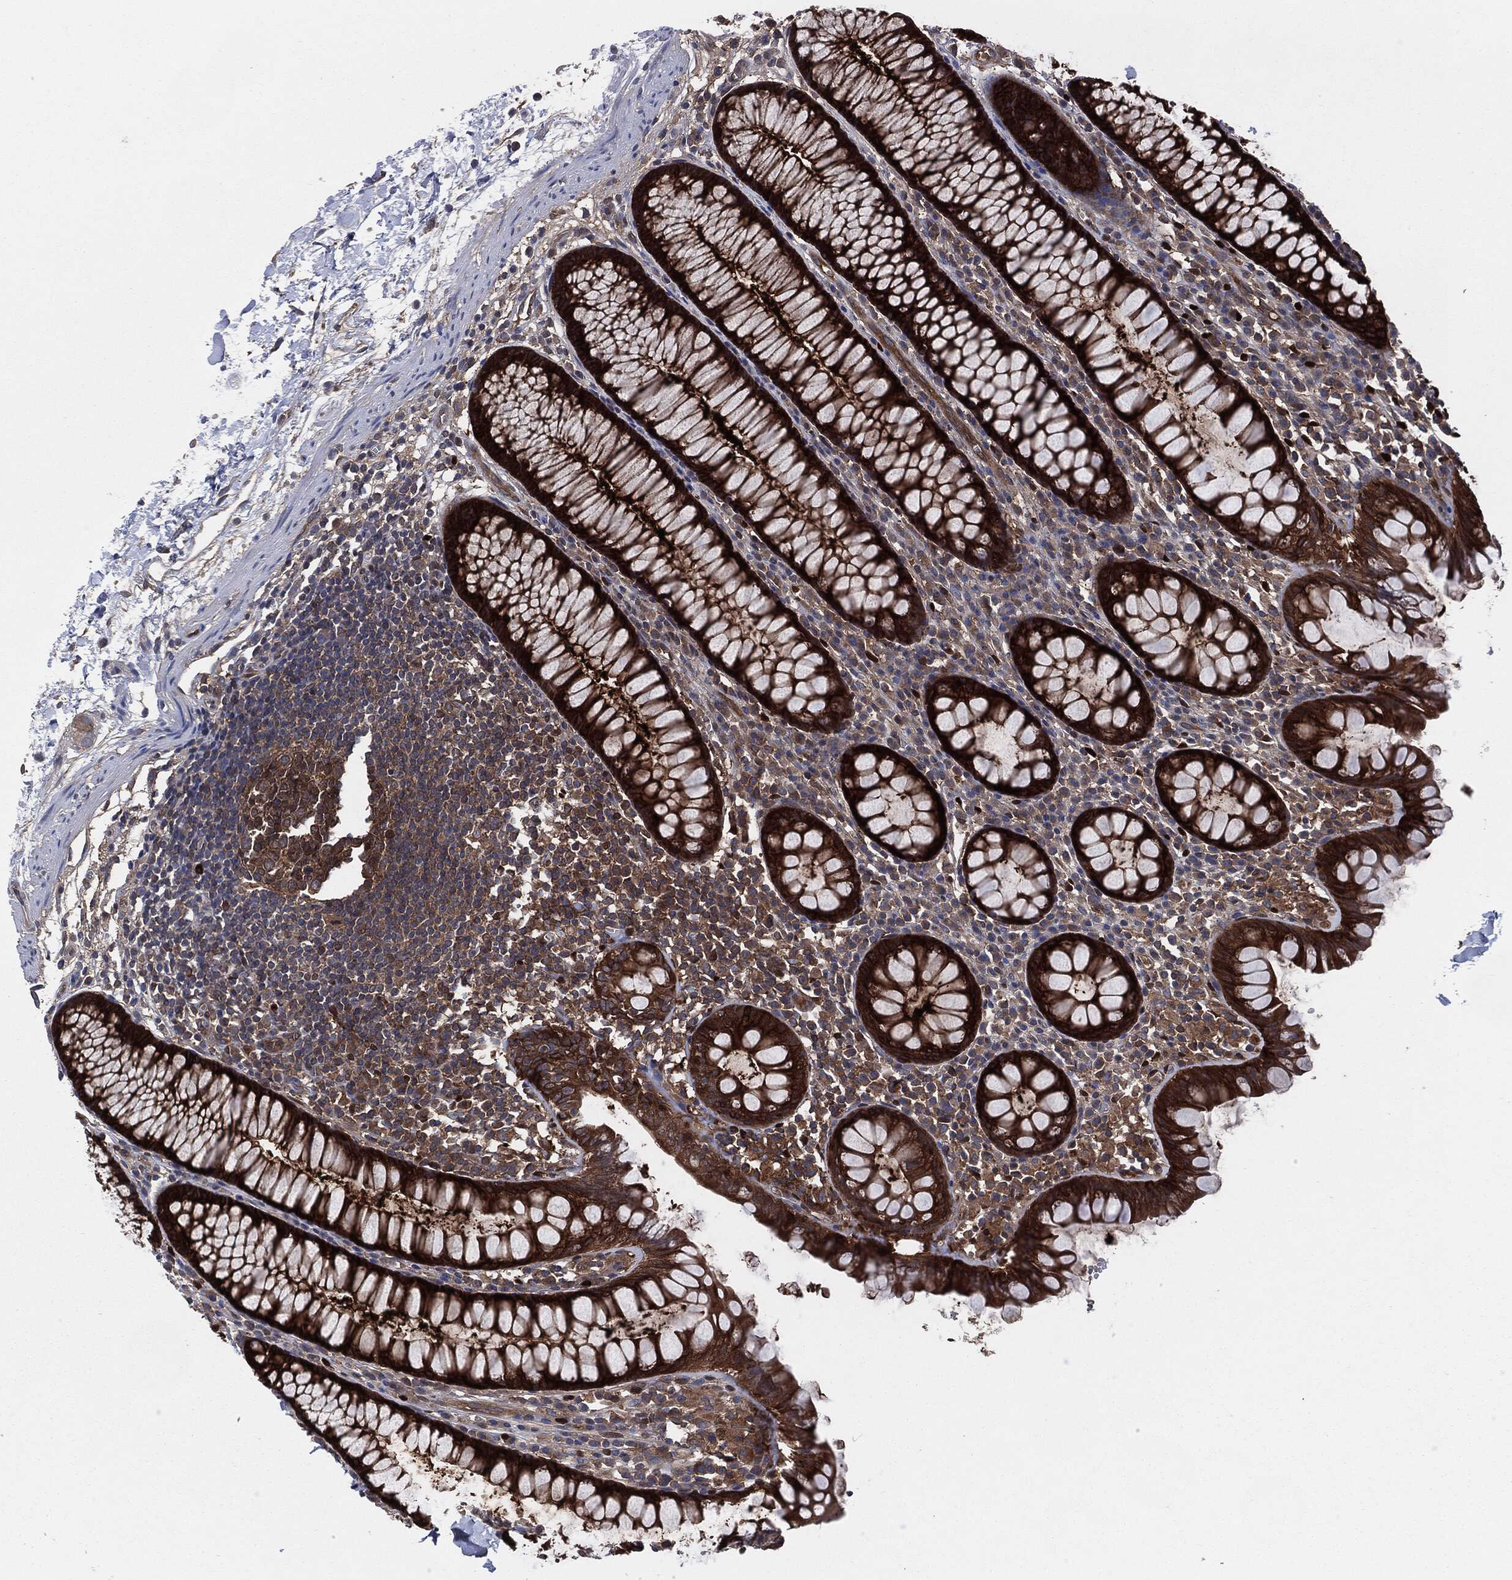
{"staining": {"intensity": "weak", "quantity": ">75%", "location": "cytoplasmic/membranous"}, "tissue": "colon", "cell_type": "Endothelial cells", "image_type": "normal", "snomed": [{"axis": "morphology", "description": "Normal tissue, NOS"}, {"axis": "topography", "description": "Colon"}], "caption": "Immunohistochemistry (IHC) of normal human colon shows low levels of weak cytoplasmic/membranous positivity in about >75% of endothelial cells.", "gene": "XPNPEP1", "patient": {"sex": "male", "age": 76}}